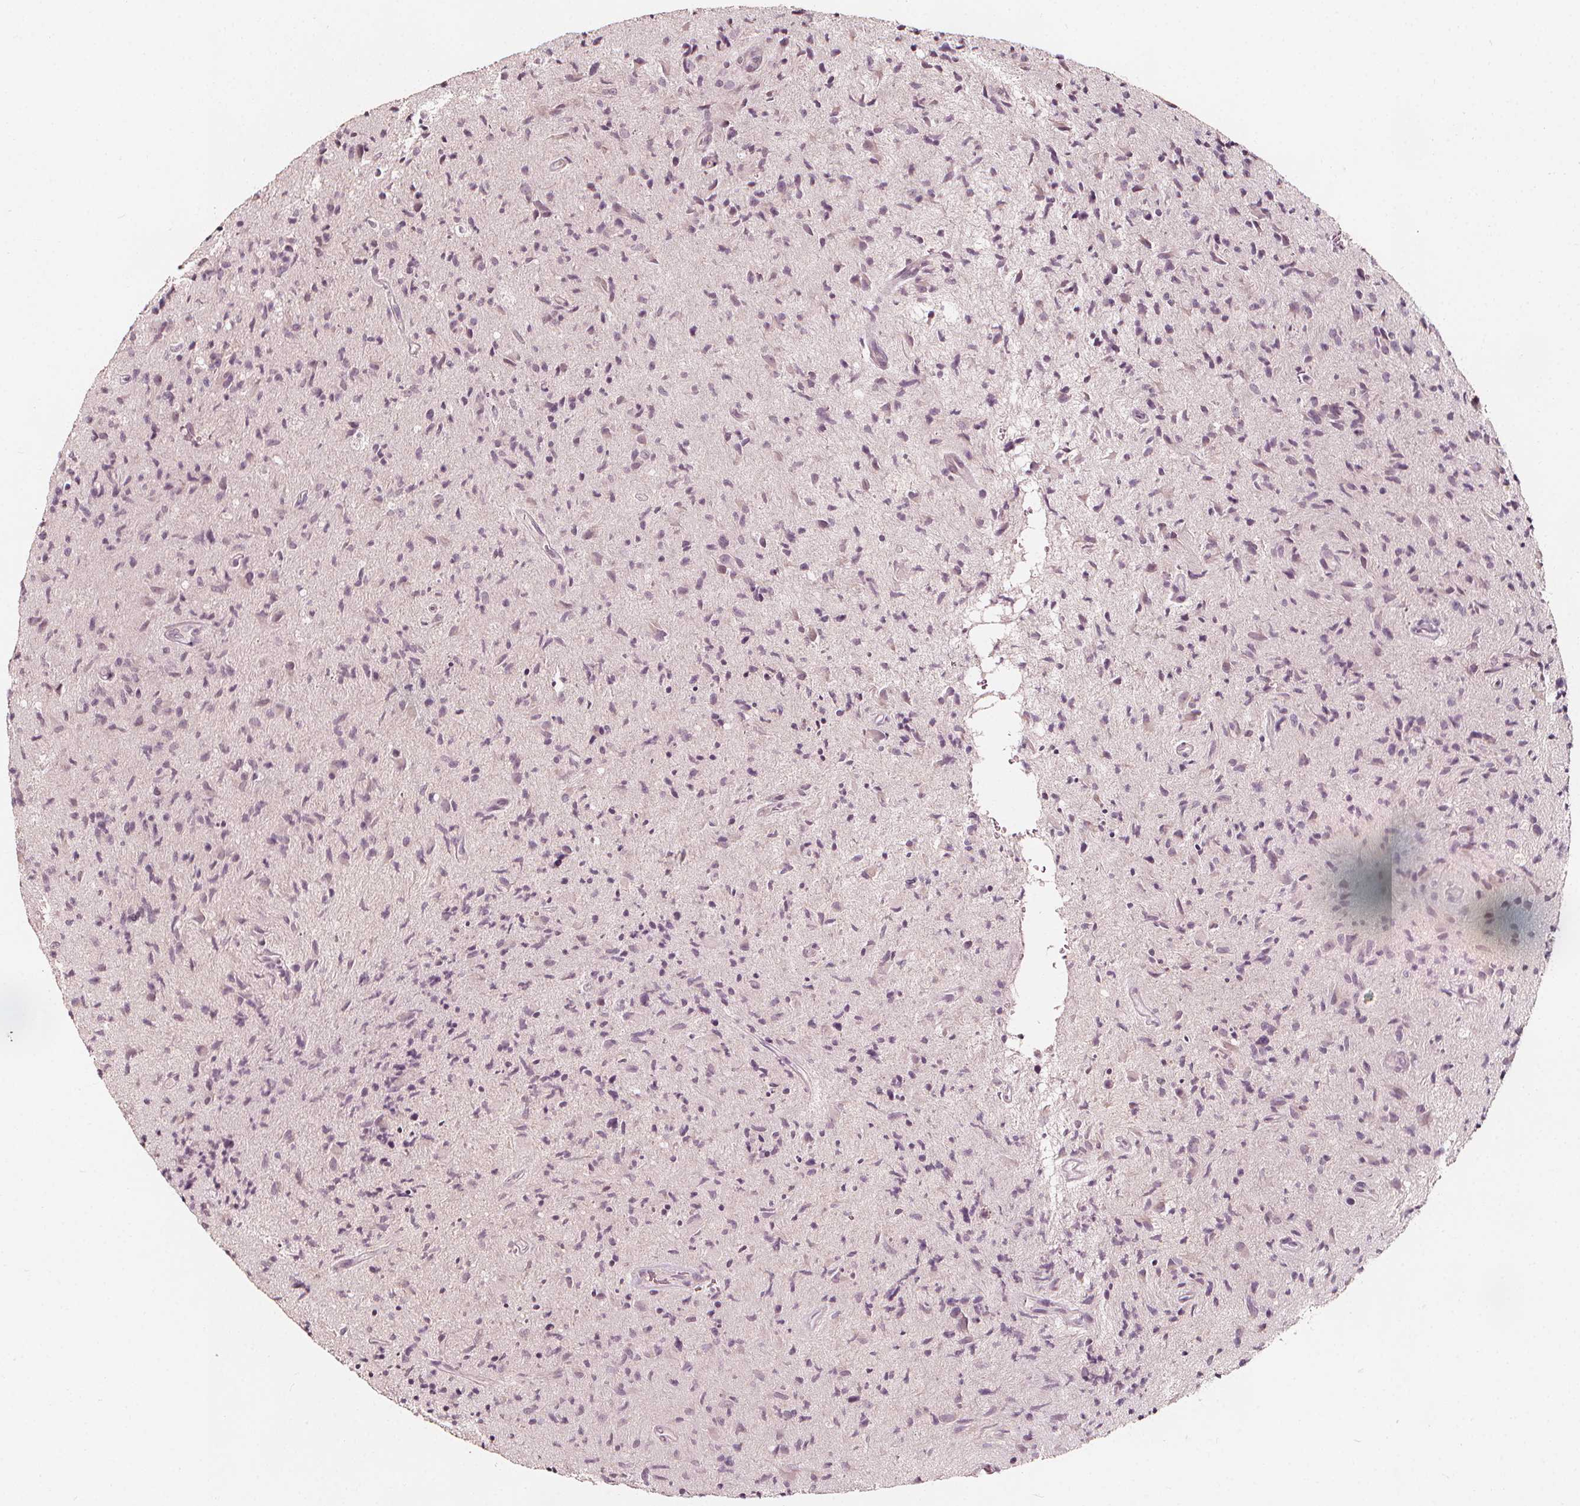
{"staining": {"intensity": "negative", "quantity": "none", "location": "none"}, "tissue": "glioma", "cell_type": "Tumor cells", "image_type": "cancer", "snomed": [{"axis": "morphology", "description": "Glioma, malignant, High grade"}, {"axis": "topography", "description": "Brain"}], "caption": "Tumor cells show no significant protein staining in glioma. The staining was performed using DAB to visualize the protein expression in brown, while the nuclei were stained in blue with hematoxylin (Magnification: 20x).", "gene": "NPC1L1", "patient": {"sex": "male", "age": 54}}